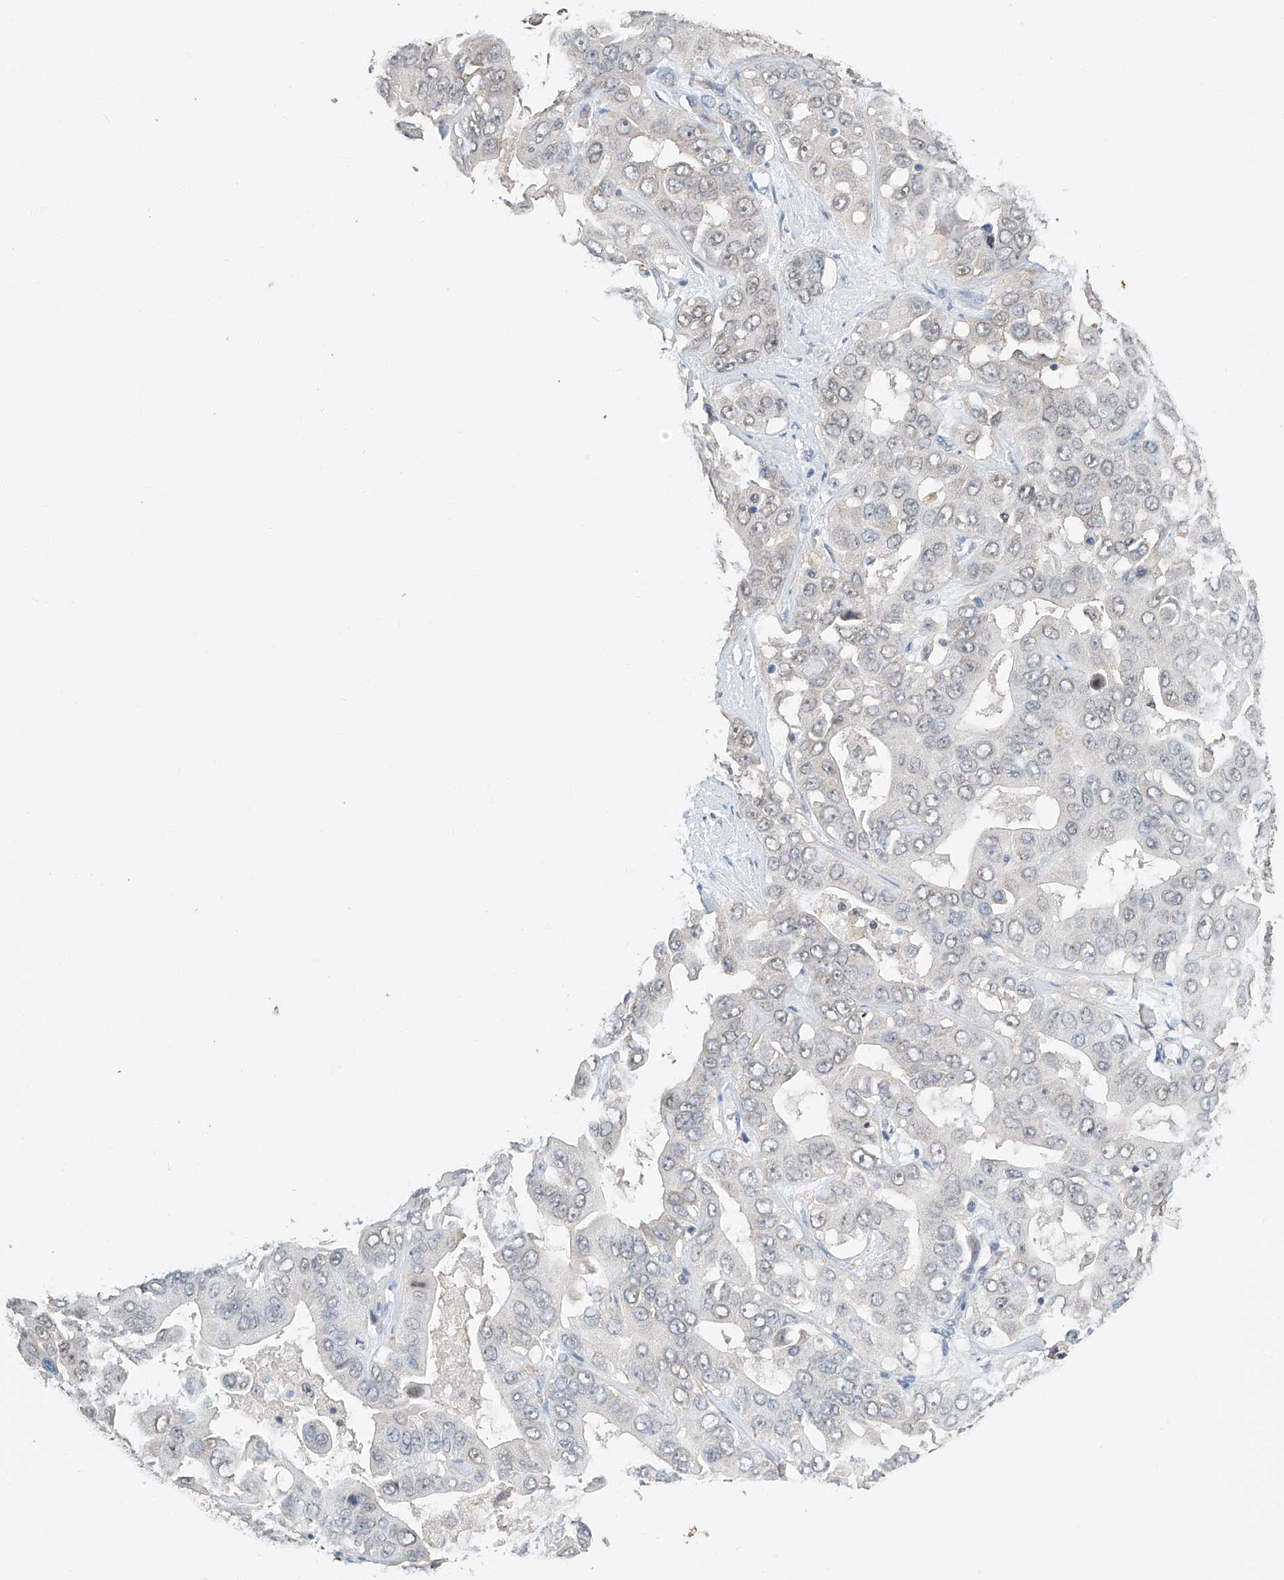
{"staining": {"intensity": "negative", "quantity": "none", "location": "none"}, "tissue": "liver cancer", "cell_type": "Tumor cells", "image_type": "cancer", "snomed": [{"axis": "morphology", "description": "Cholangiocarcinoma"}, {"axis": "topography", "description": "Liver"}], "caption": "Immunohistochemistry (IHC) micrograph of neoplastic tissue: liver cancer stained with DAB (3,3'-diaminobenzidine) displays no significant protein staining in tumor cells.", "gene": "CTDP1", "patient": {"sex": "female", "age": 52}}